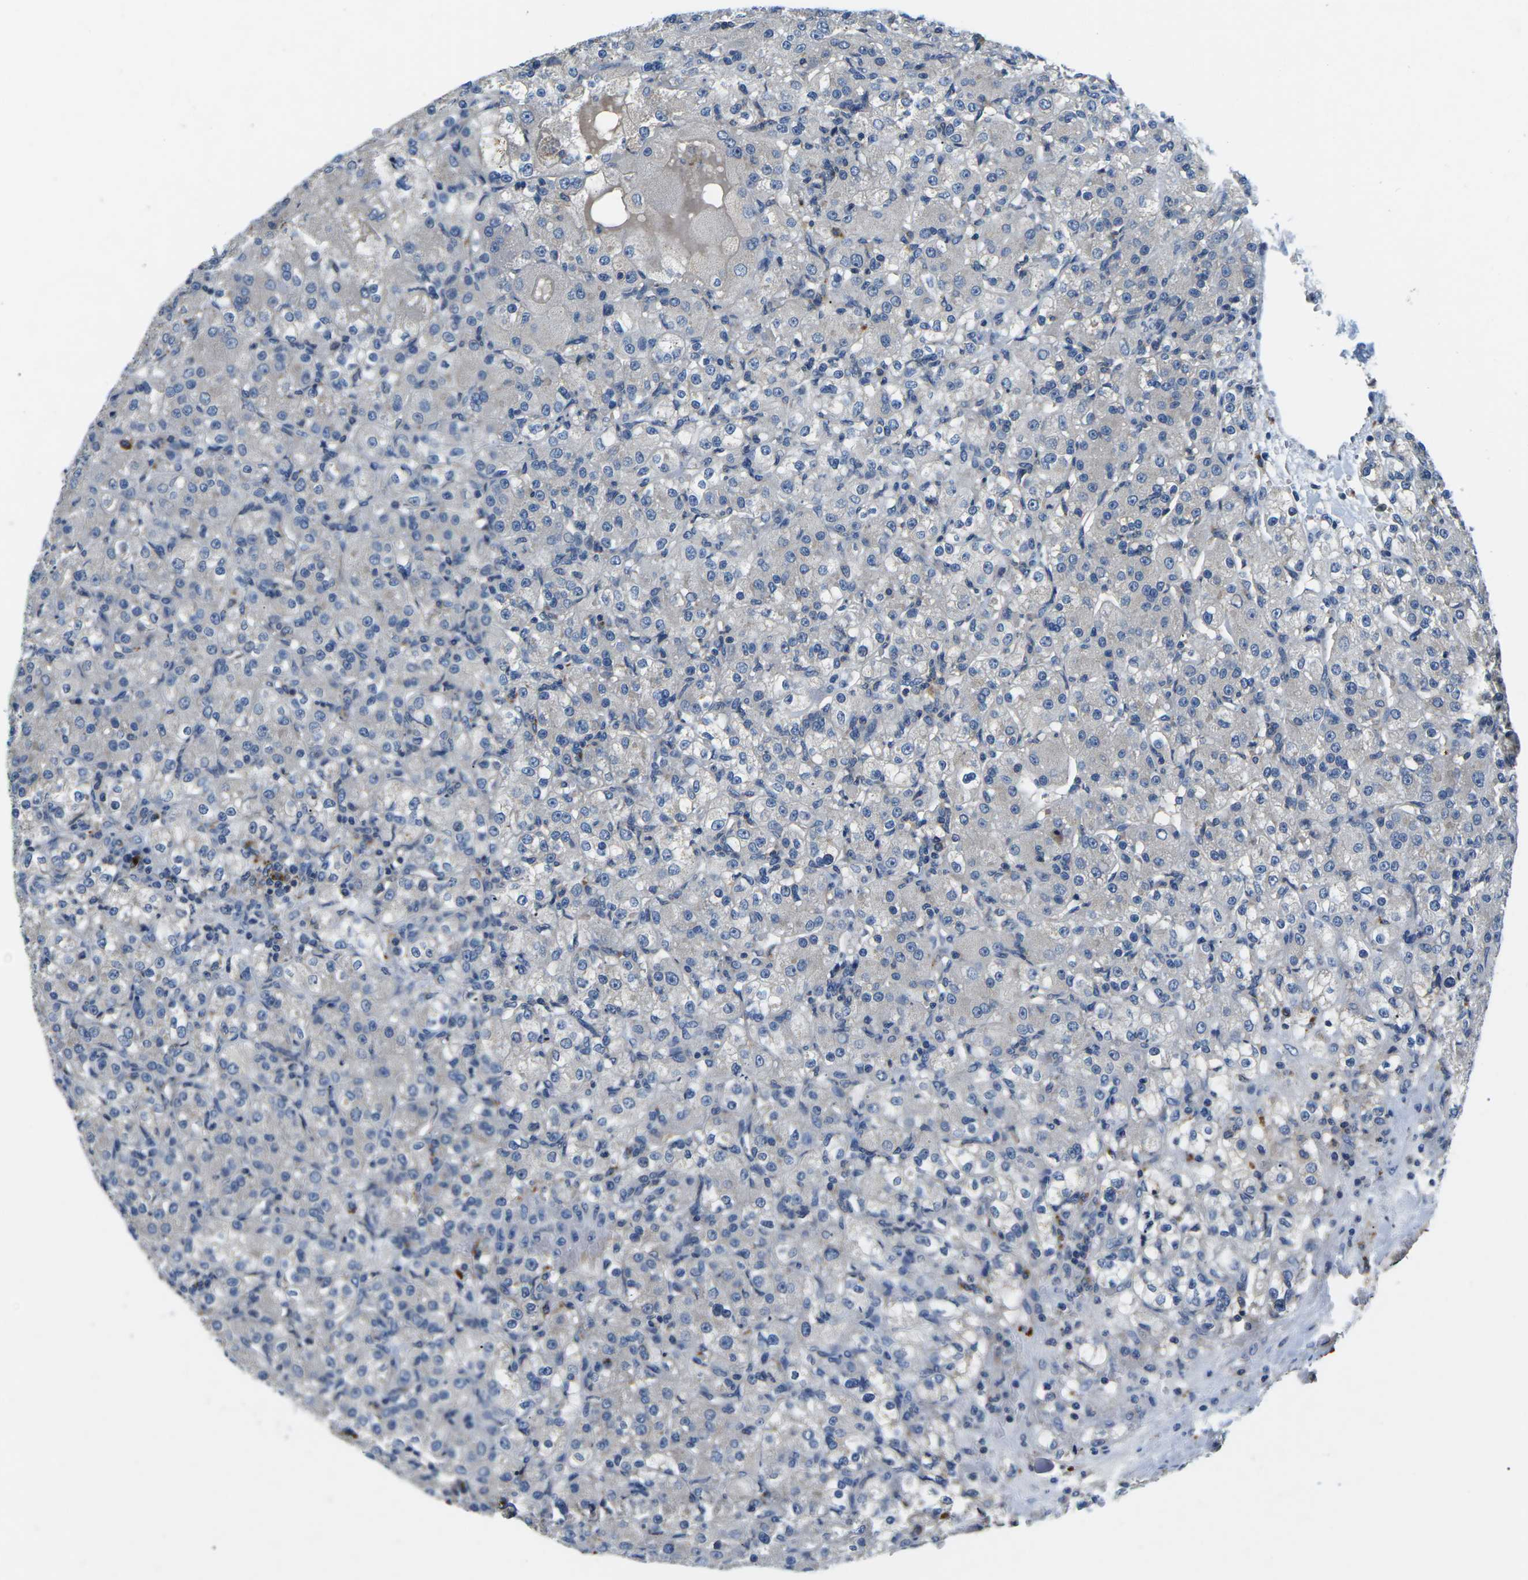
{"staining": {"intensity": "negative", "quantity": "none", "location": "none"}, "tissue": "renal cancer", "cell_type": "Tumor cells", "image_type": "cancer", "snomed": [{"axis": "morphology", "description": "Normal tissue, NOS"}, {"axis": "morphology", "description": "Adenocarcinoma, NOS"}, {"axis": "topography", "description": "Kidney"}], "caption": "Immunohistochemistry micrograph of human renal adenocarcinoma stained for a protein (brown), which reveals no staining in tumor cells.", "gene": "PDCD6IP", "patient": {"sex": "male", "age": 61}}